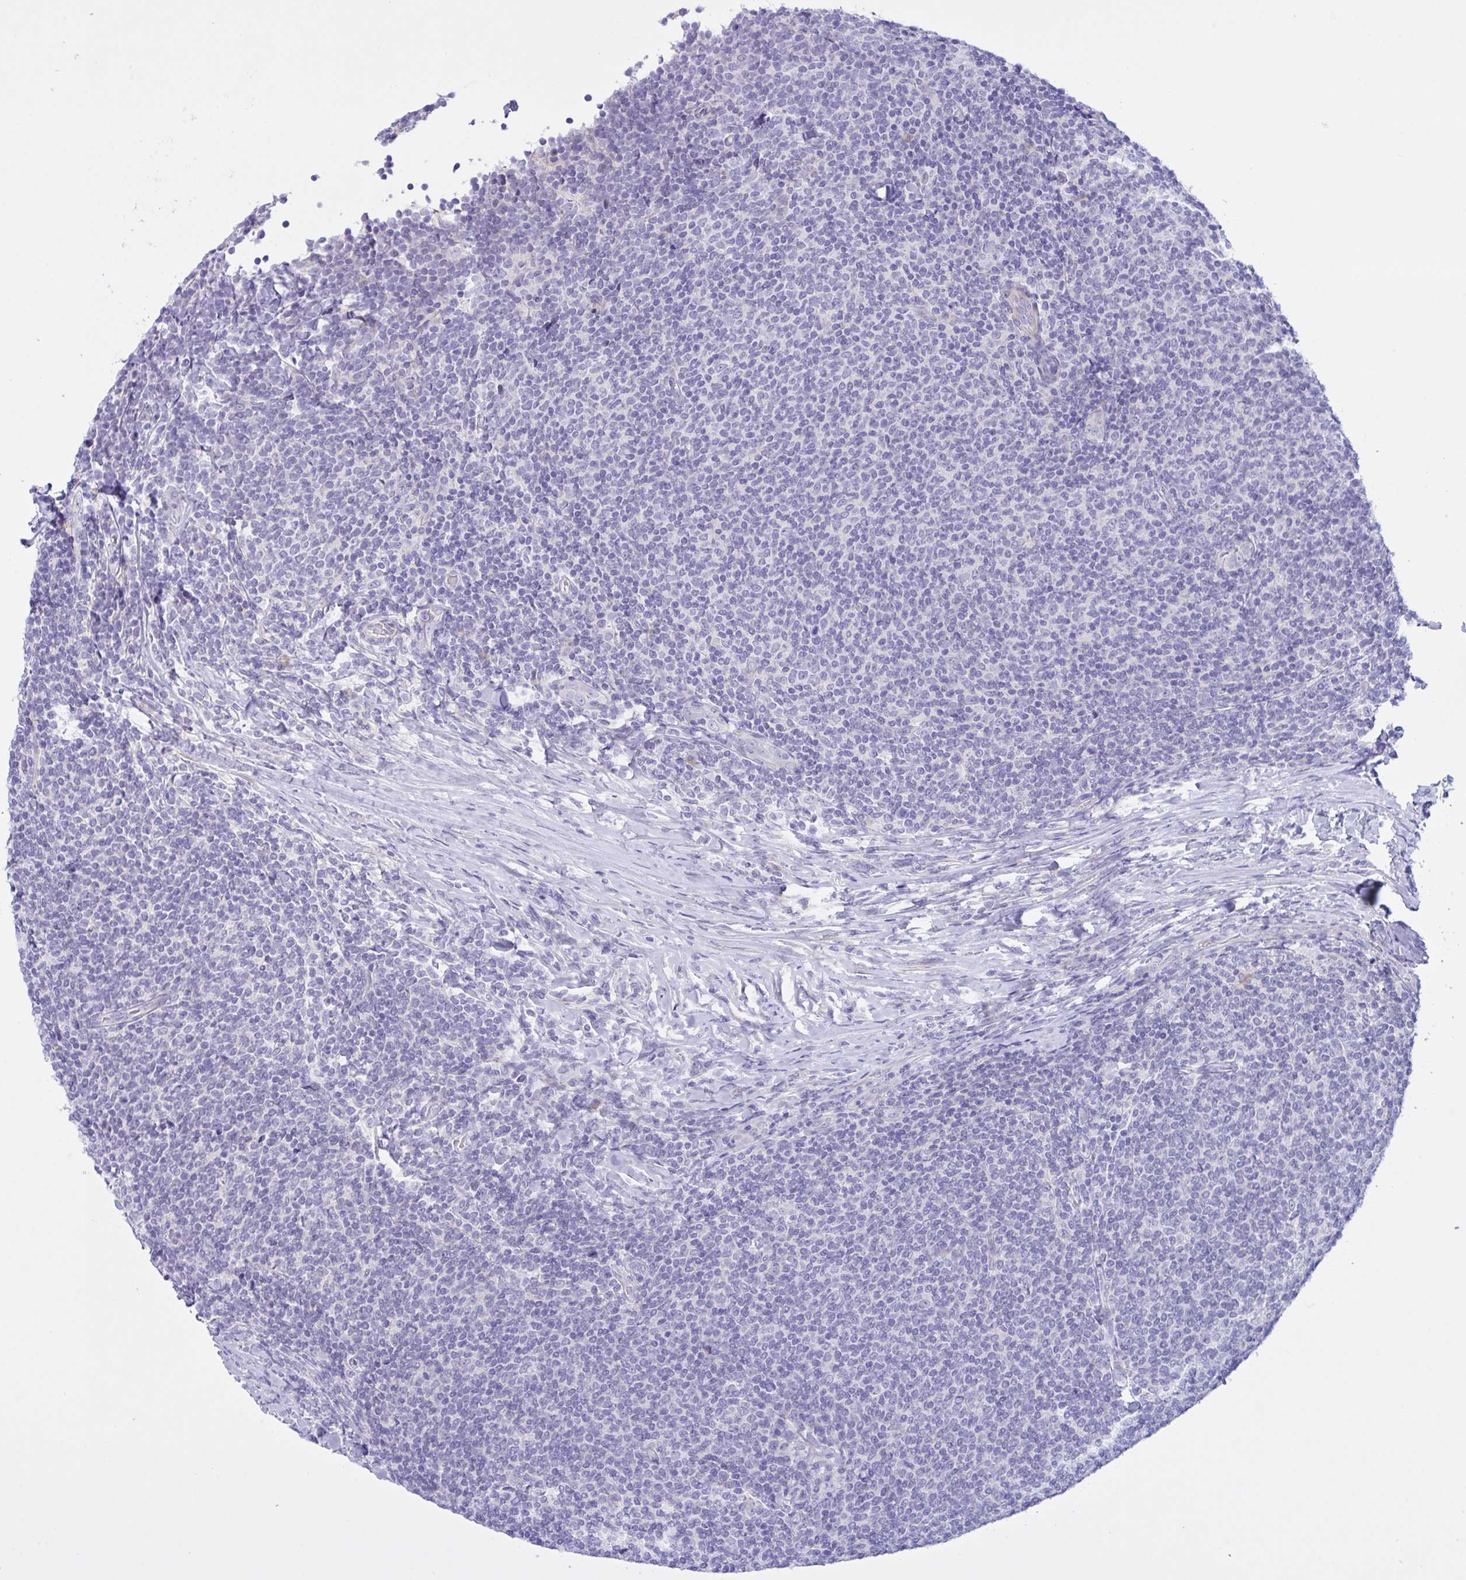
{"staining": {"intensity": "negative", "quantity": "none", "location": "none"}, "tissue": "lymphoma", "cell_type": "Tumor cells", "image_type": "cancer", "snomed": [{"axis": "morphology", "description": "Malignant lymphoma, non-Hodgkin's type, Low grade"}, {"axis": "topography", "description": "Lymph node"}], "caption": "High magnification brightfield microscopy of low-grade malignant lymphoma, non-Hodgkin's type stained with DAB (3,3'-diaminobenzidine) (brown) and counterstained with hematoxylin (blue): tumor cells show no significant positivity.", "gene": "FAM86B1", "patient": {"sex": "male", "age": 52}}